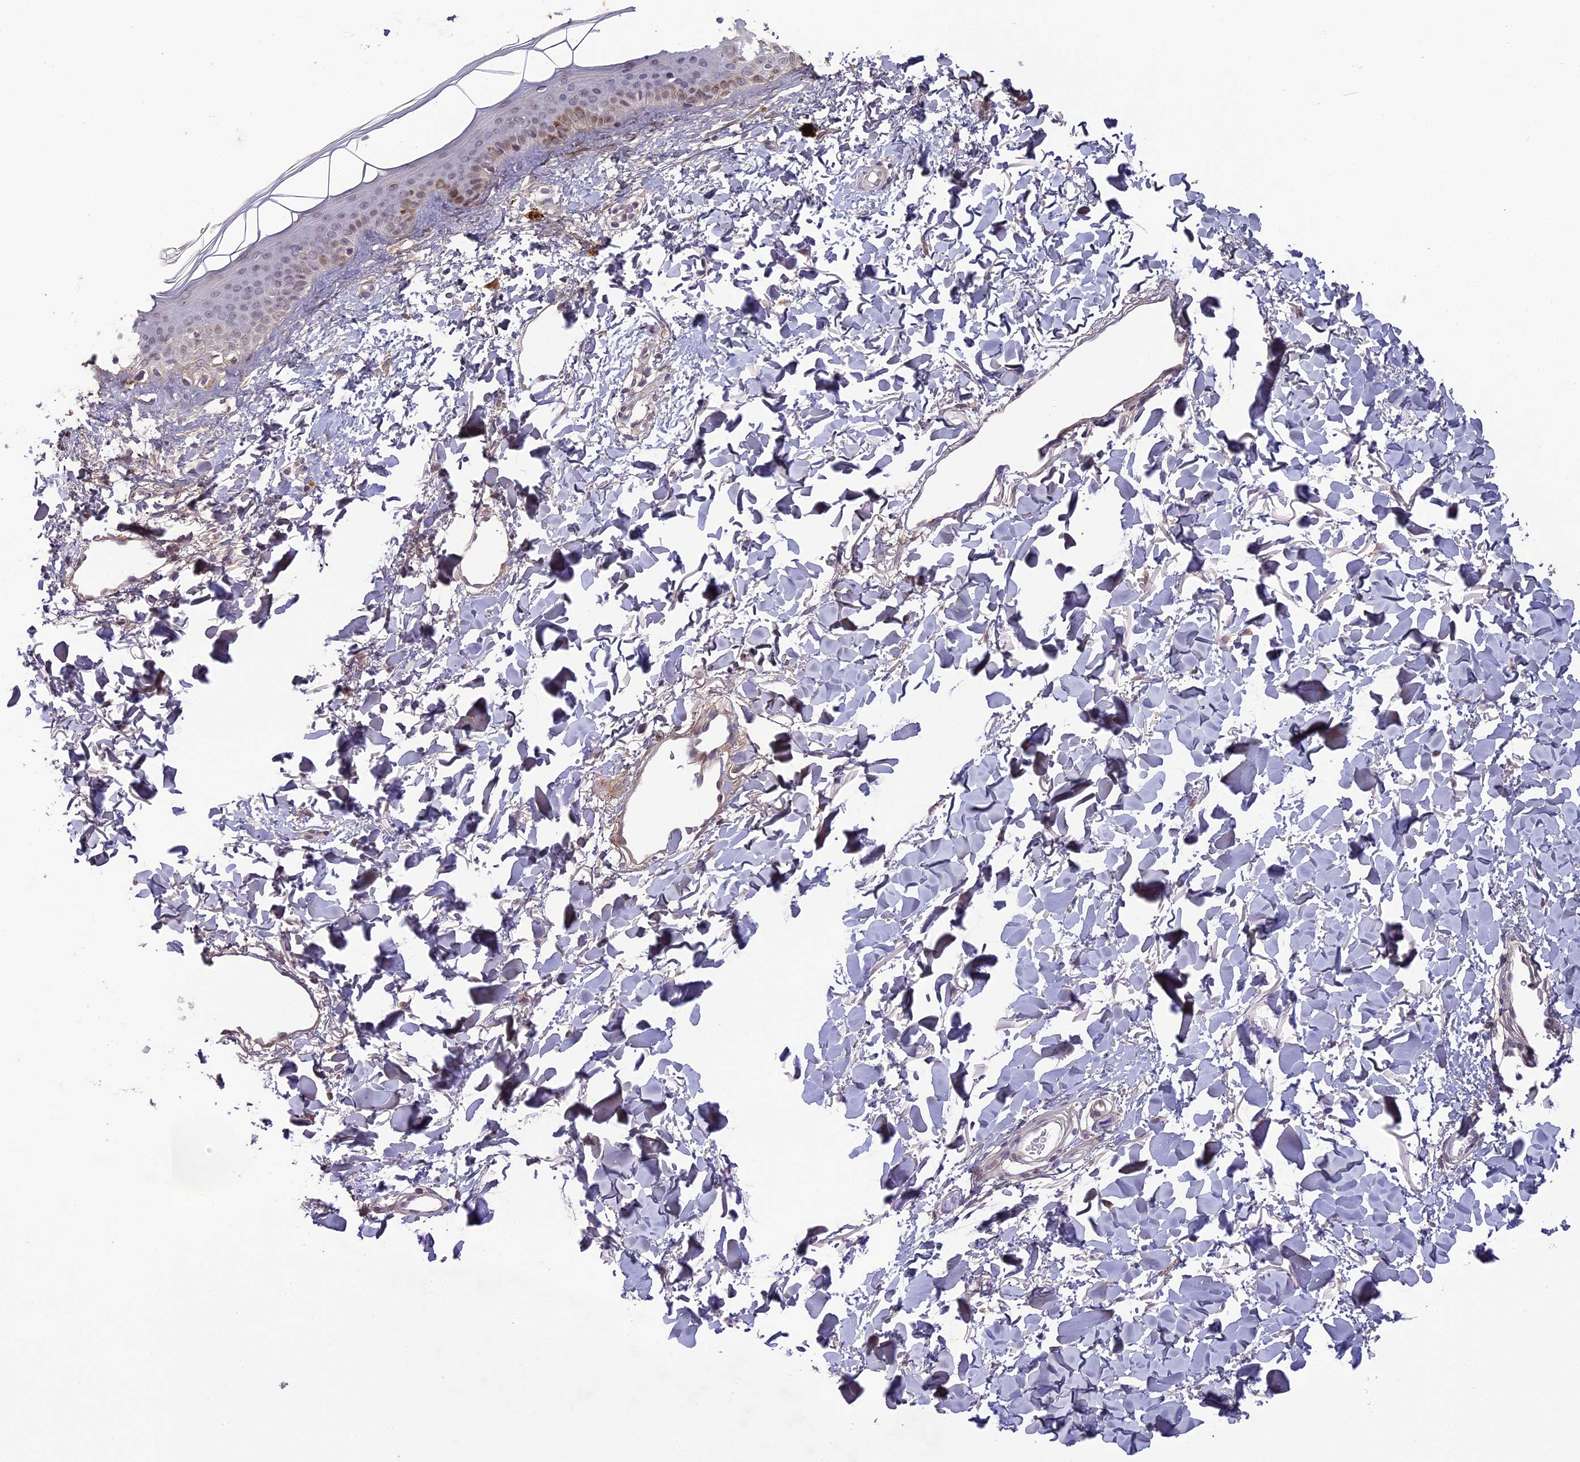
{"staining": {"intensity": "weak", "quantity": ">75%", "location": "cytoplasmic/membranous"}, "tissue": "skin", "cell_type": "Fibroblasts", "image_type": "normal", "snomed": [{"axis": "morphology", "description": "Normal tissue, NOS"}, {"axis": "topography", "description": "Skin"}], "caption": "Brown immunohistochemical staining in benign skin displays weak cytoplasmic/membranous positivity in approximately >75% of fibroblasts.", "gene": "ERG28", "patient": {"sex": "female", "age": 58}}